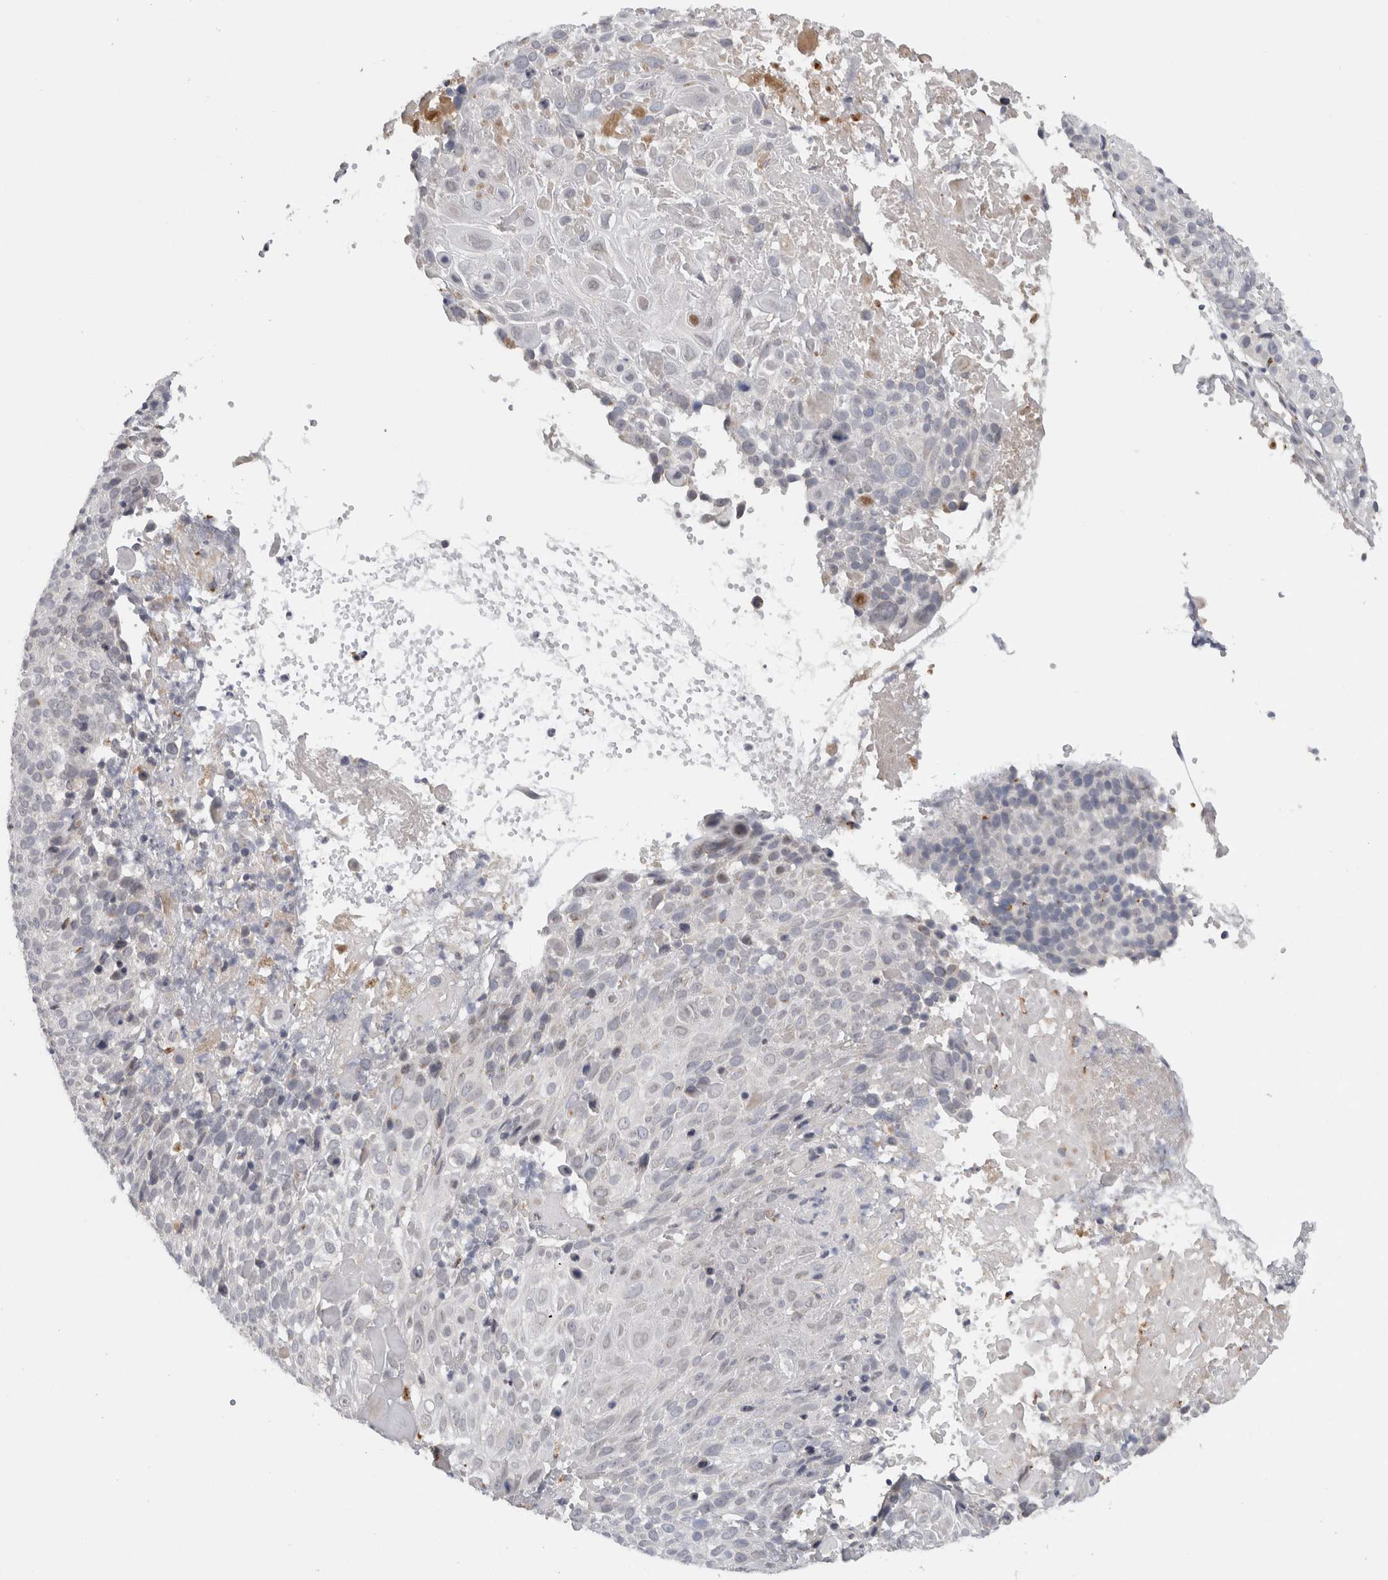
{"staining": {"intensity": "negative", "quantity": "none", "location": "none"}, "tissue": "cervical cancer", "cell_type": "Tumor cells", "image_type": "cancer", "snomed": [{"axis": "morphology", "description": "Squamous cell carcinoma, NOS"}, {"axis": "topography", "description": "Cervix"}], "caption": "Immunohistochemical staining of cervical cancer exhibits no significant positivity in tumor cells. (DAB (3,3'-diaminobenzidine) immunohistochemistry with hematoxylin counter stain).", "gene": "MGAT1", "patient": {"sex": "female", "age": 74}}